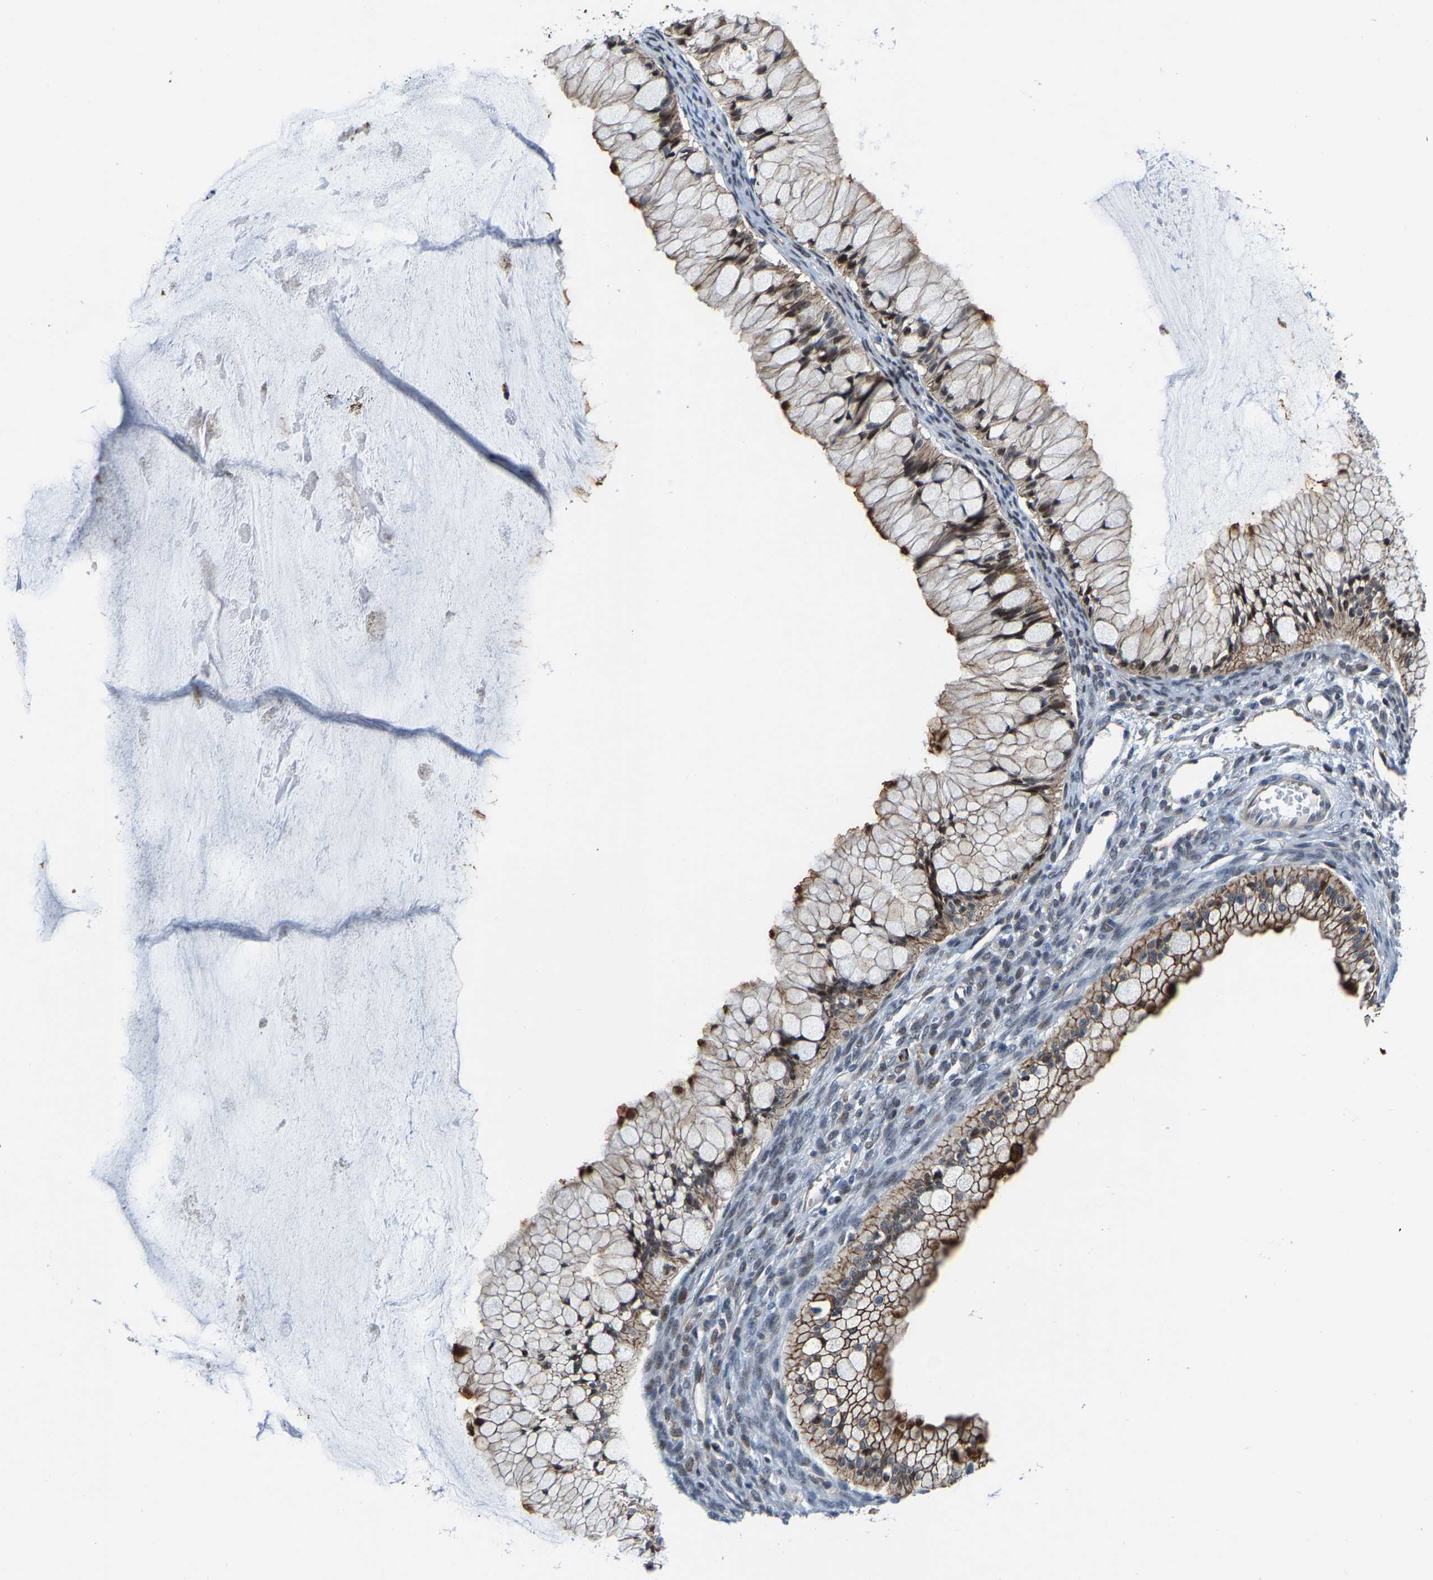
{"staining": {"intensity": "moderate", "quantity": ">75%", "location": "cytoplasmic/membranous,nuclear"}, "tissue": "ovarian cancer", "cell_type": "Tumor cells", "image_type": "cancer", "snomed": [{"axis": "morphology", "description": "Cystadenocarcinoma, mucinous, NOS"}, {"axis": "topography", "description": "Ovary"}], "caption": "Mucinous cystadenocarcinoma (ovarian) was stained to show a protein in brown. There is medium levels of moderate cytoplasmic/membranous and nuclear expression in about >75% of tumor cells.", "gene": "GTPBP10", "patient": {"sex": "female", "age": 57}}